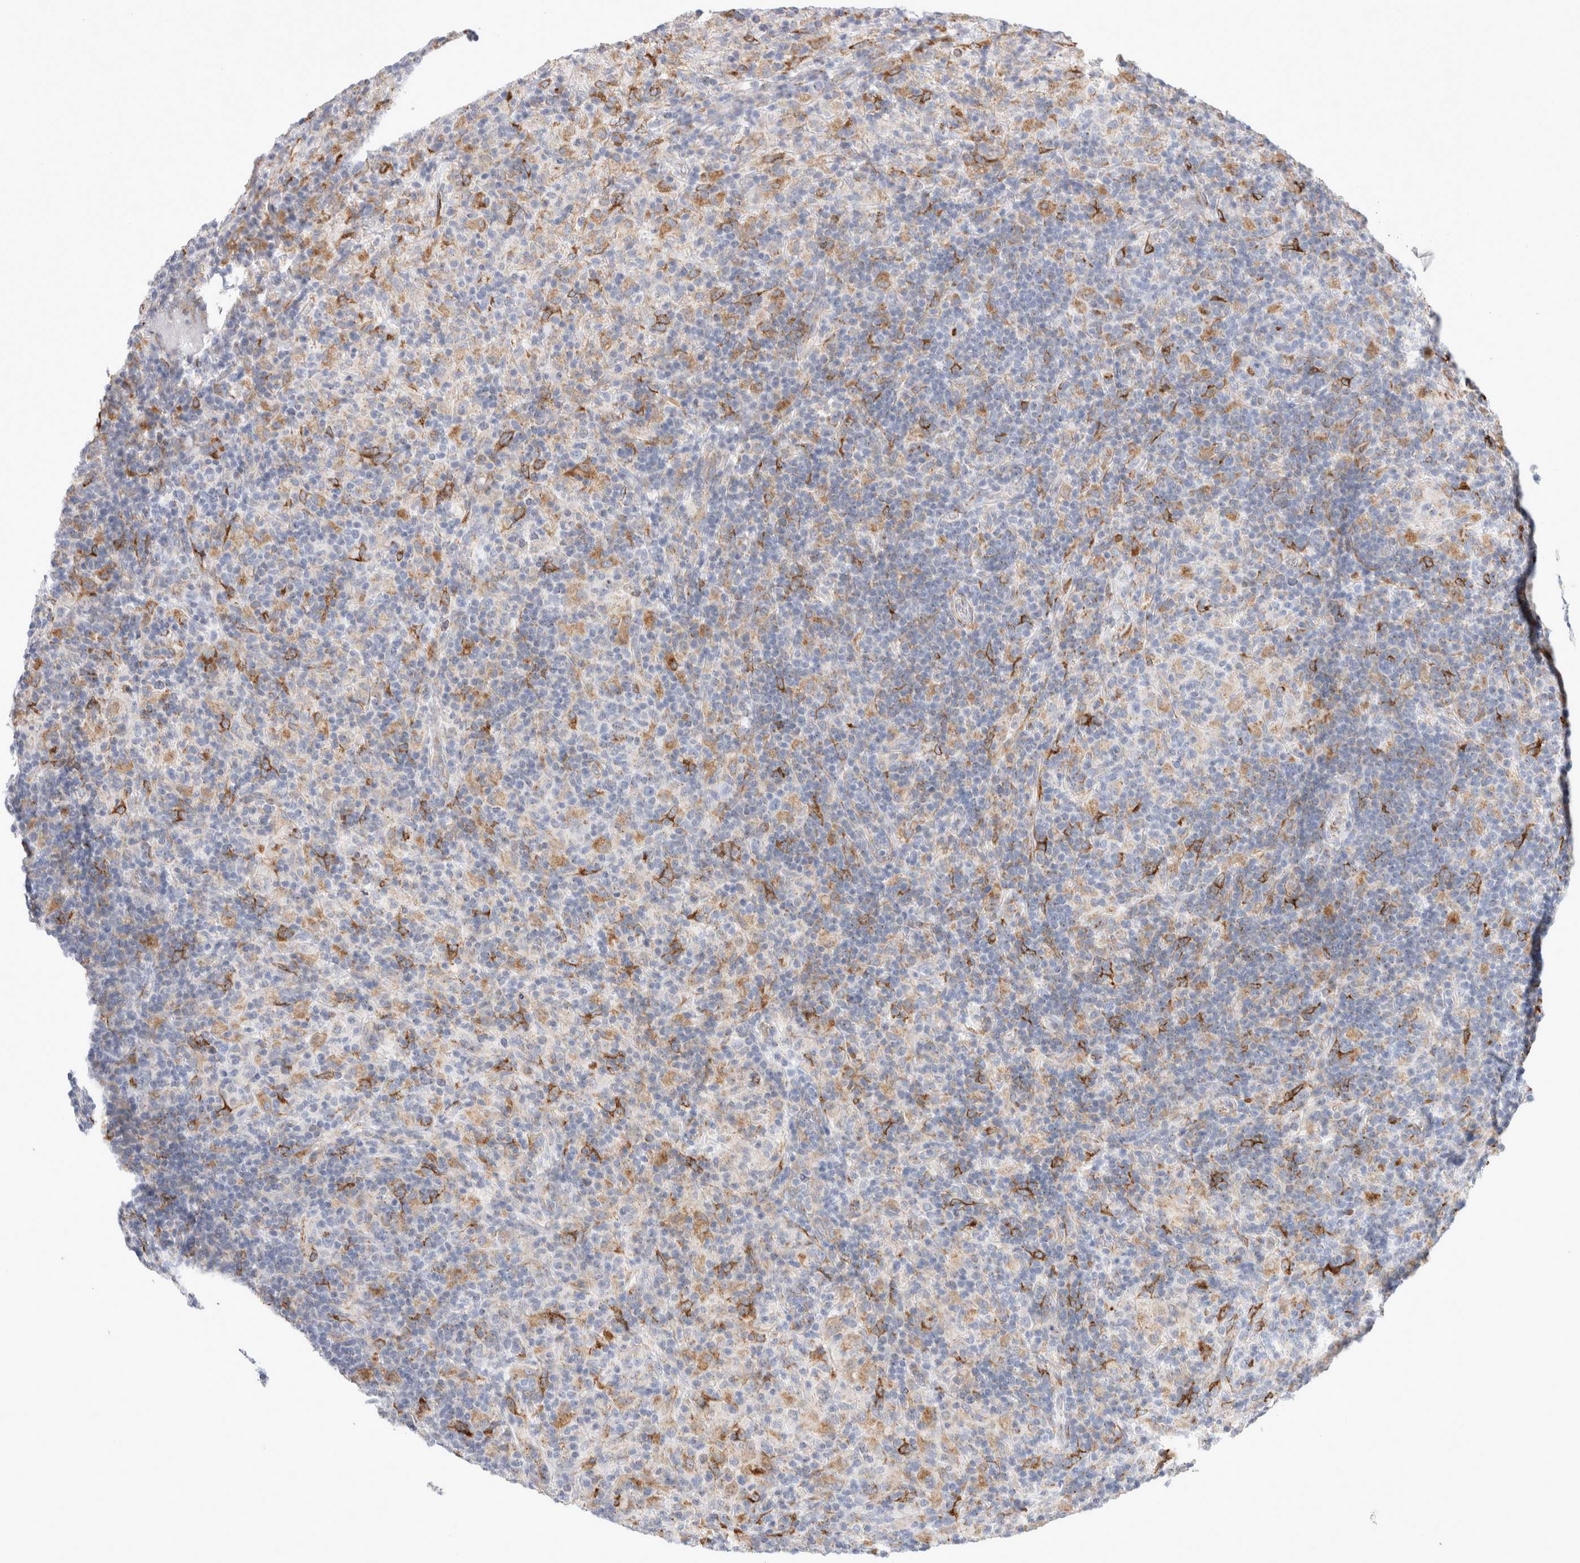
{"staining": {"intensity": "moderate", "quantity": "25%-75%", "location": "cytoplasmic/membranous"}, "tissue": "lymphoma", "cell_type": "Tumor cells", "image_type": "cancer", "snomed": [{"axis": "morphology", "description": "Hodgkin's disease, NOS"}, {"axis": "topography", "description": "Lymph node"}], "caption": "Moderate cytoplasmic/membranous expression is appreciated in approximately 25%-75% of tumor cells in Hodgkin's disease. (brown staining indicates protein expression, while blue staining denotes nuclei).", "gene": "MCFD2", "patient": {"sex": "male", "age": 70}}